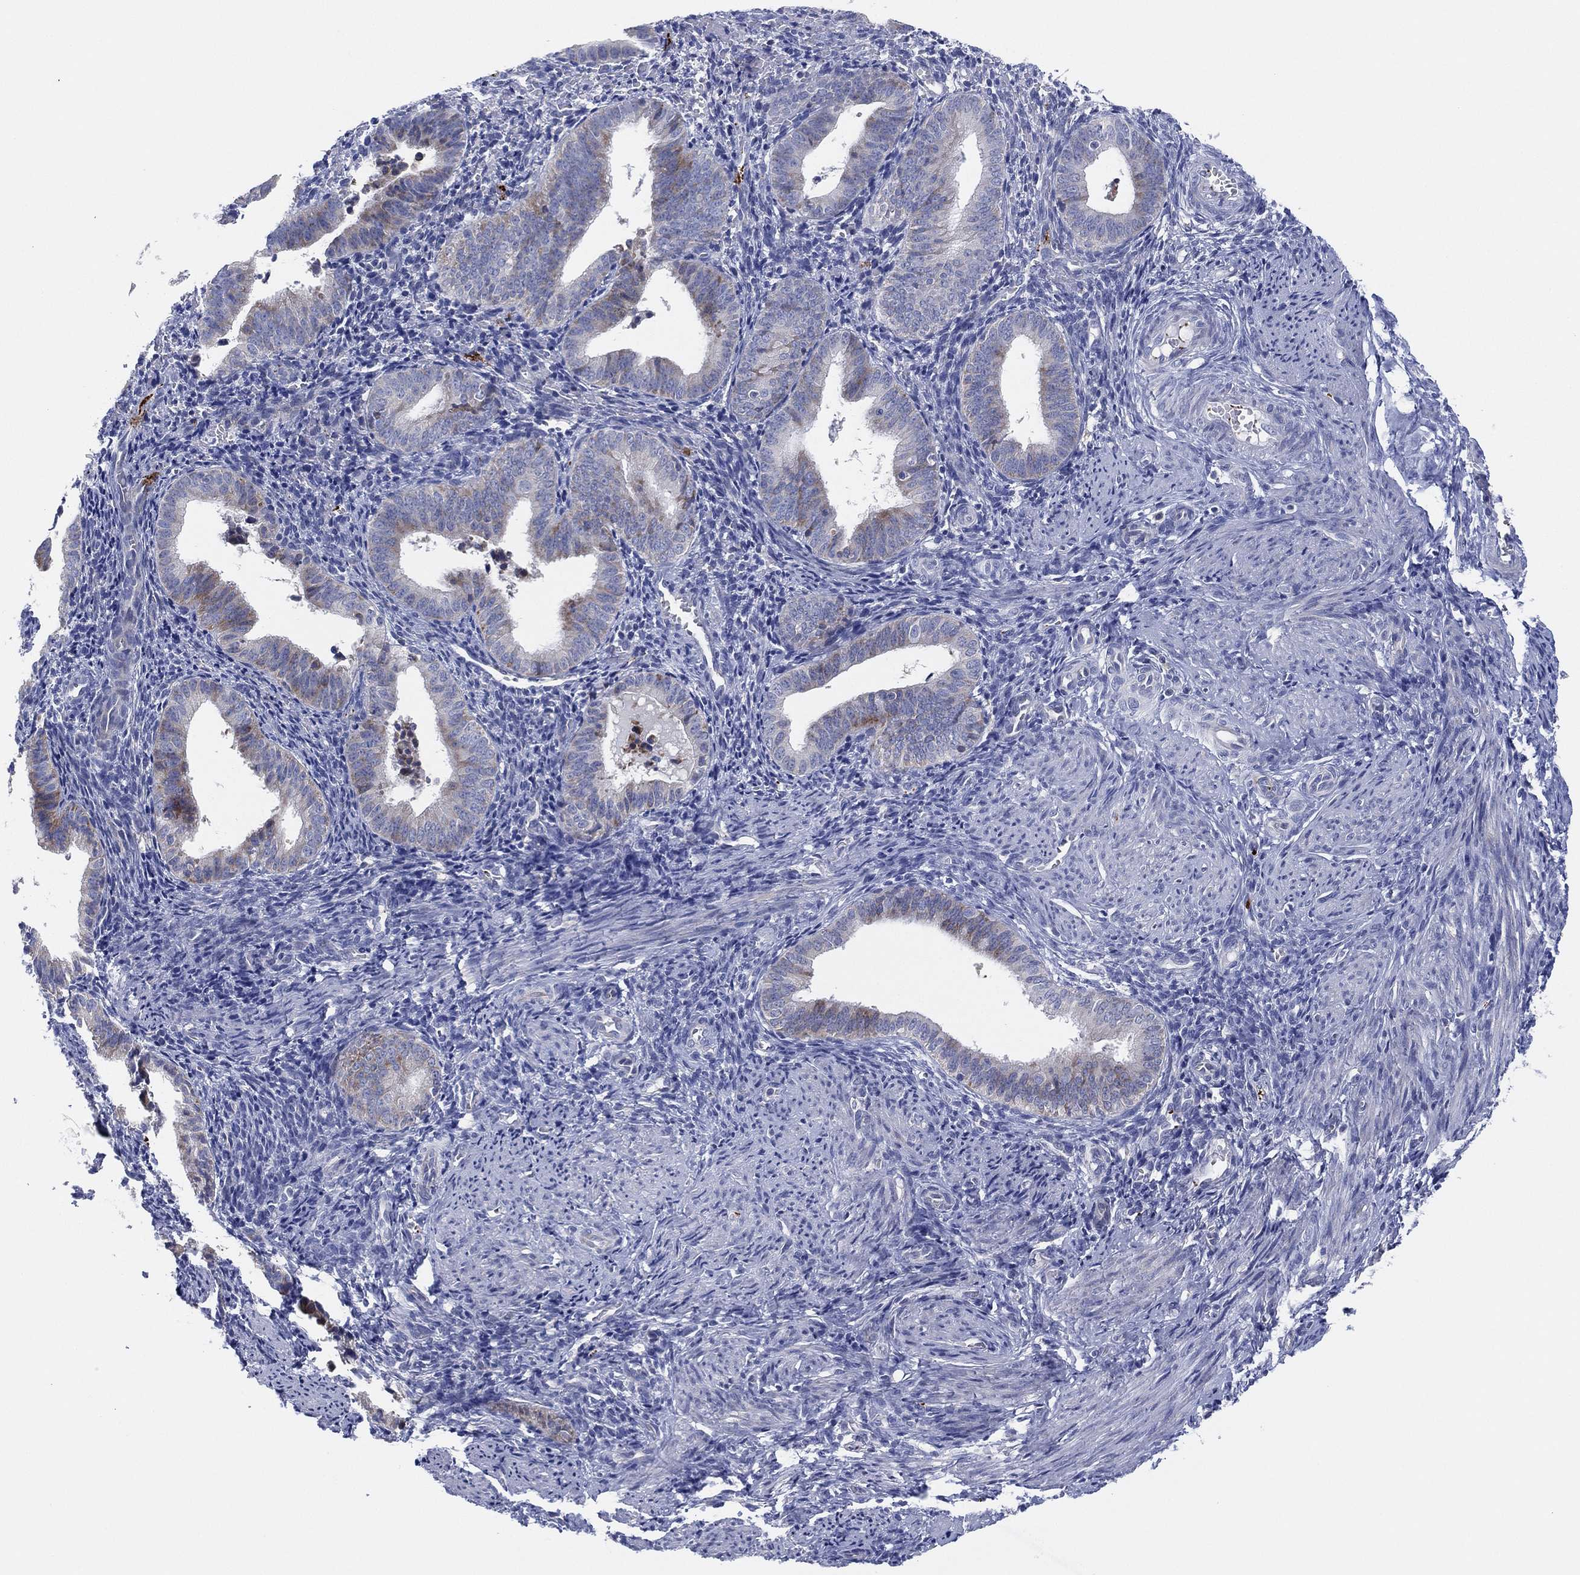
{"staining": {"intensity": "negative", "quantity": "none", "location": "none"}, "tissue": "endometrium", "cell_type": "Cells in endometrial stroma", "image_type": "normal", "snomed": [{"axis": "morphology", "description": "Normal tissue, NOS"}, {"axis": "topography", "description": "Endometrium"}], "caption": "A micrograph of human endometrium is negative for staining in cells in endometrial stroma. (Stains: DAB IHC with hematoxylin counter stain, Microscopy: brightfield microscopy at high magnification).", "gene": "TMEM40", "patient": {"sex": "female", "age": 42}}